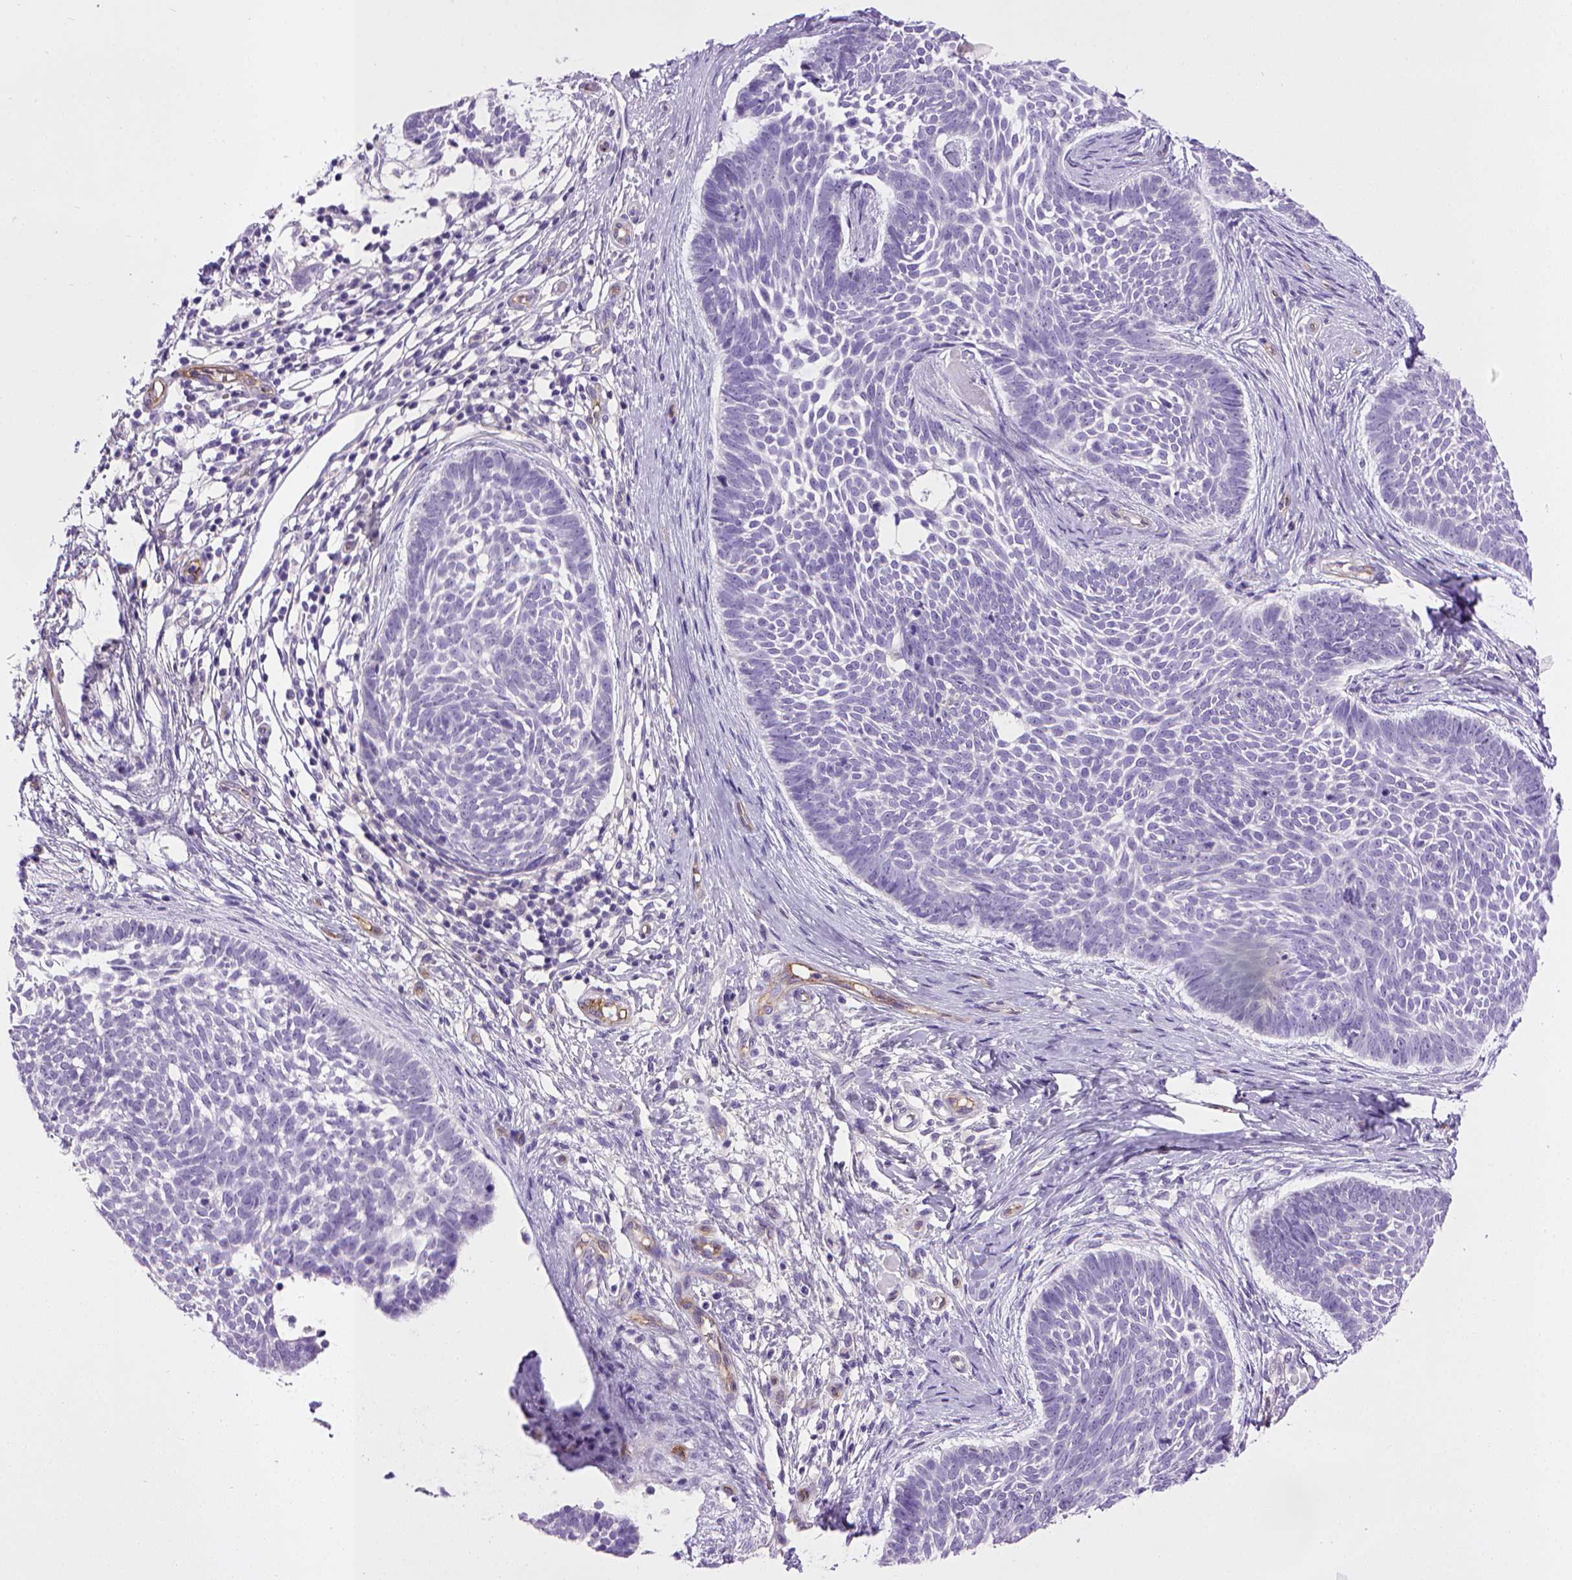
{"staining": {"intensity": "negative", "quantity": "none", "location": "none"}, "tissue": "skin cancer", "cell_type": "Tumor cells", "image_type": "cancer", "snomed": [{"axis": "morphology", "description": "Basal cell carcinoma"}, {"axis": "topography", "description": "Skin"}], "caption": "Photomicrograph shows no protein positivity in tumor cells of skin cancer (basal cell carcinoma) tissue.", "gene": "ENG", "patient": {"sex": "male", "age": 85}}